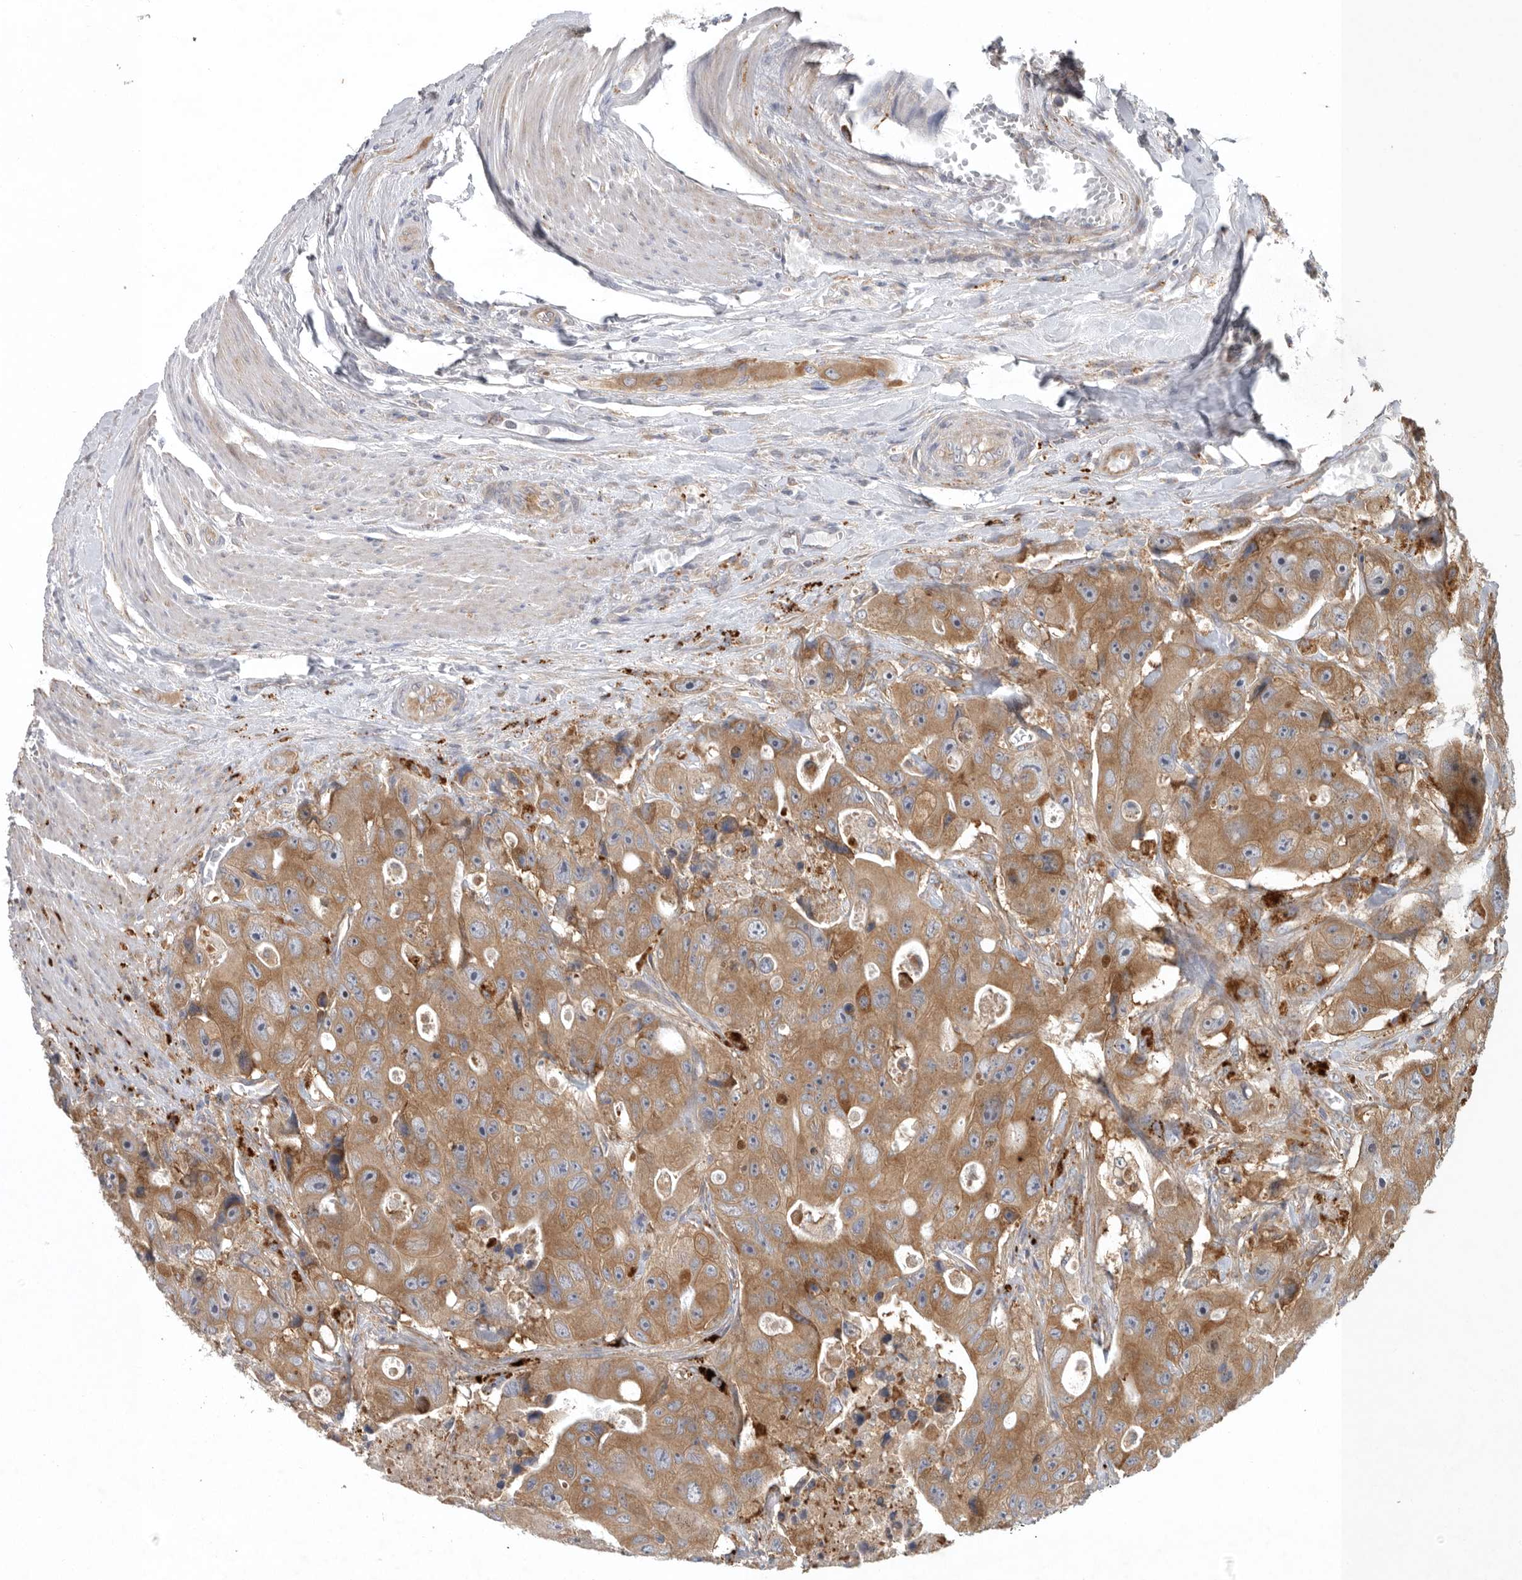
{"staining": {"intensity": "moderate", "quantity": ">75%", "location": "cytoplasmic/membranous"}, "tissue": "colorectal cancer", "cell_type": "Tumor cells", "image_type": "cancer", "snomed": [{"axis": "morphology", "description": "Adenocarcinoma, NOS"}, {"axis": "topography", "description": "Colon"}], "caption": "Human colorectal cancer (adenocarcinoma) stained for a protein (brown) reveals moderate cytoplasmic/membranous positive staining in approximately >75% of tumor cells.", "gene": "C1orf109", "patient": {"sex": "female", "age": 46}}